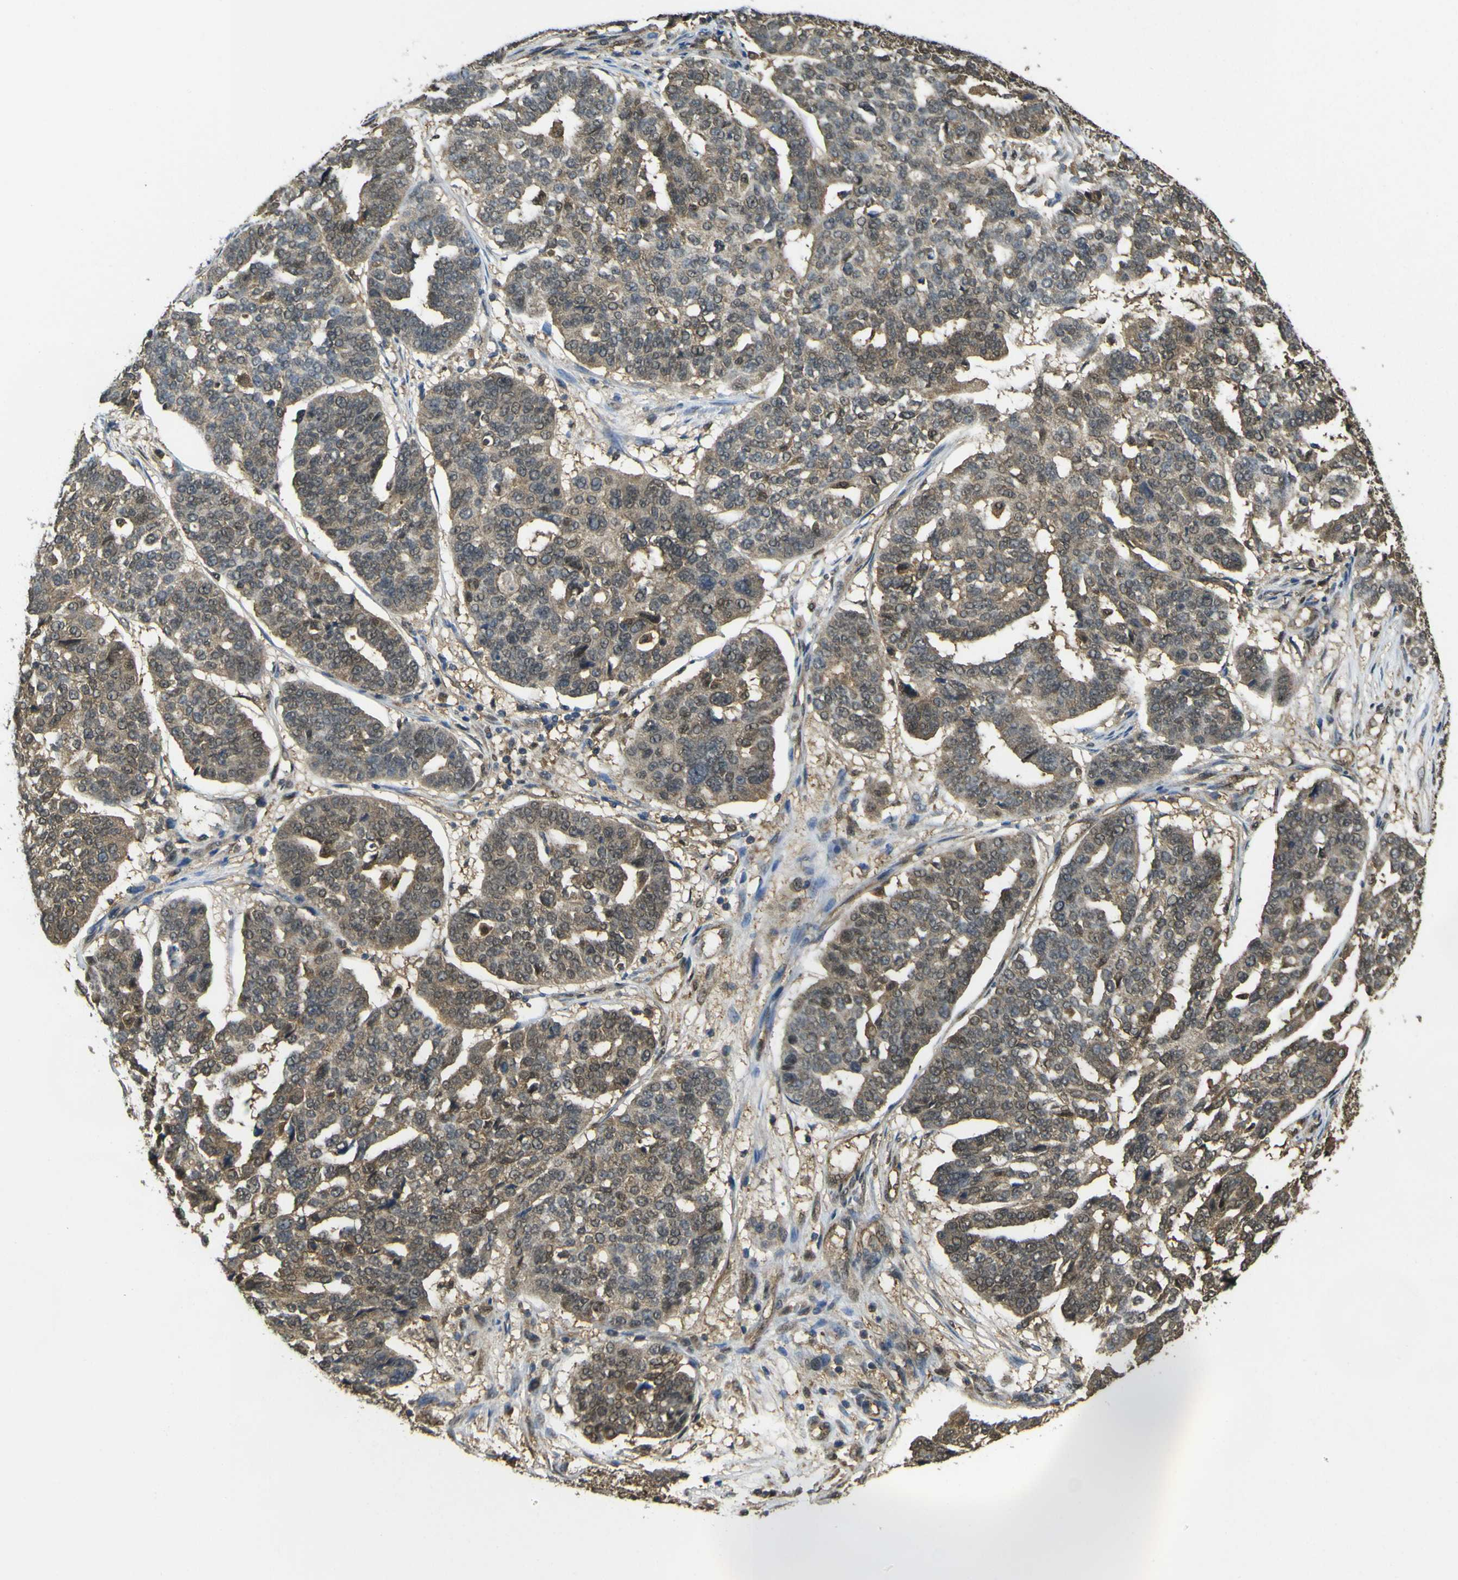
{"staining": {"intensity": "weak", "quantity": "25%-75%", "location": "cytoplasmic/membranous"}, "tissue": "ovarian cancer", "cell_type": "Tumor cells", "image_type": "cancer", "snomed": [{"axis": "morphology", "description": "Cystadenocarcinoma, serous, NOS"}, {"axis": "topography", "description": "Ovary"}], "caption": "Immunohistochemistry micrograph of neoplastic tissue: ovarian cancer stained using immunohistochemistry shows low levels of weak protein expression localized specifically in the cytoplasmic/membranous of tumor cells, appearing as a cytoplasmic/membranous brown color.", "gene": "YWHAG", "patient": {"sex": "female", "age": 59}}